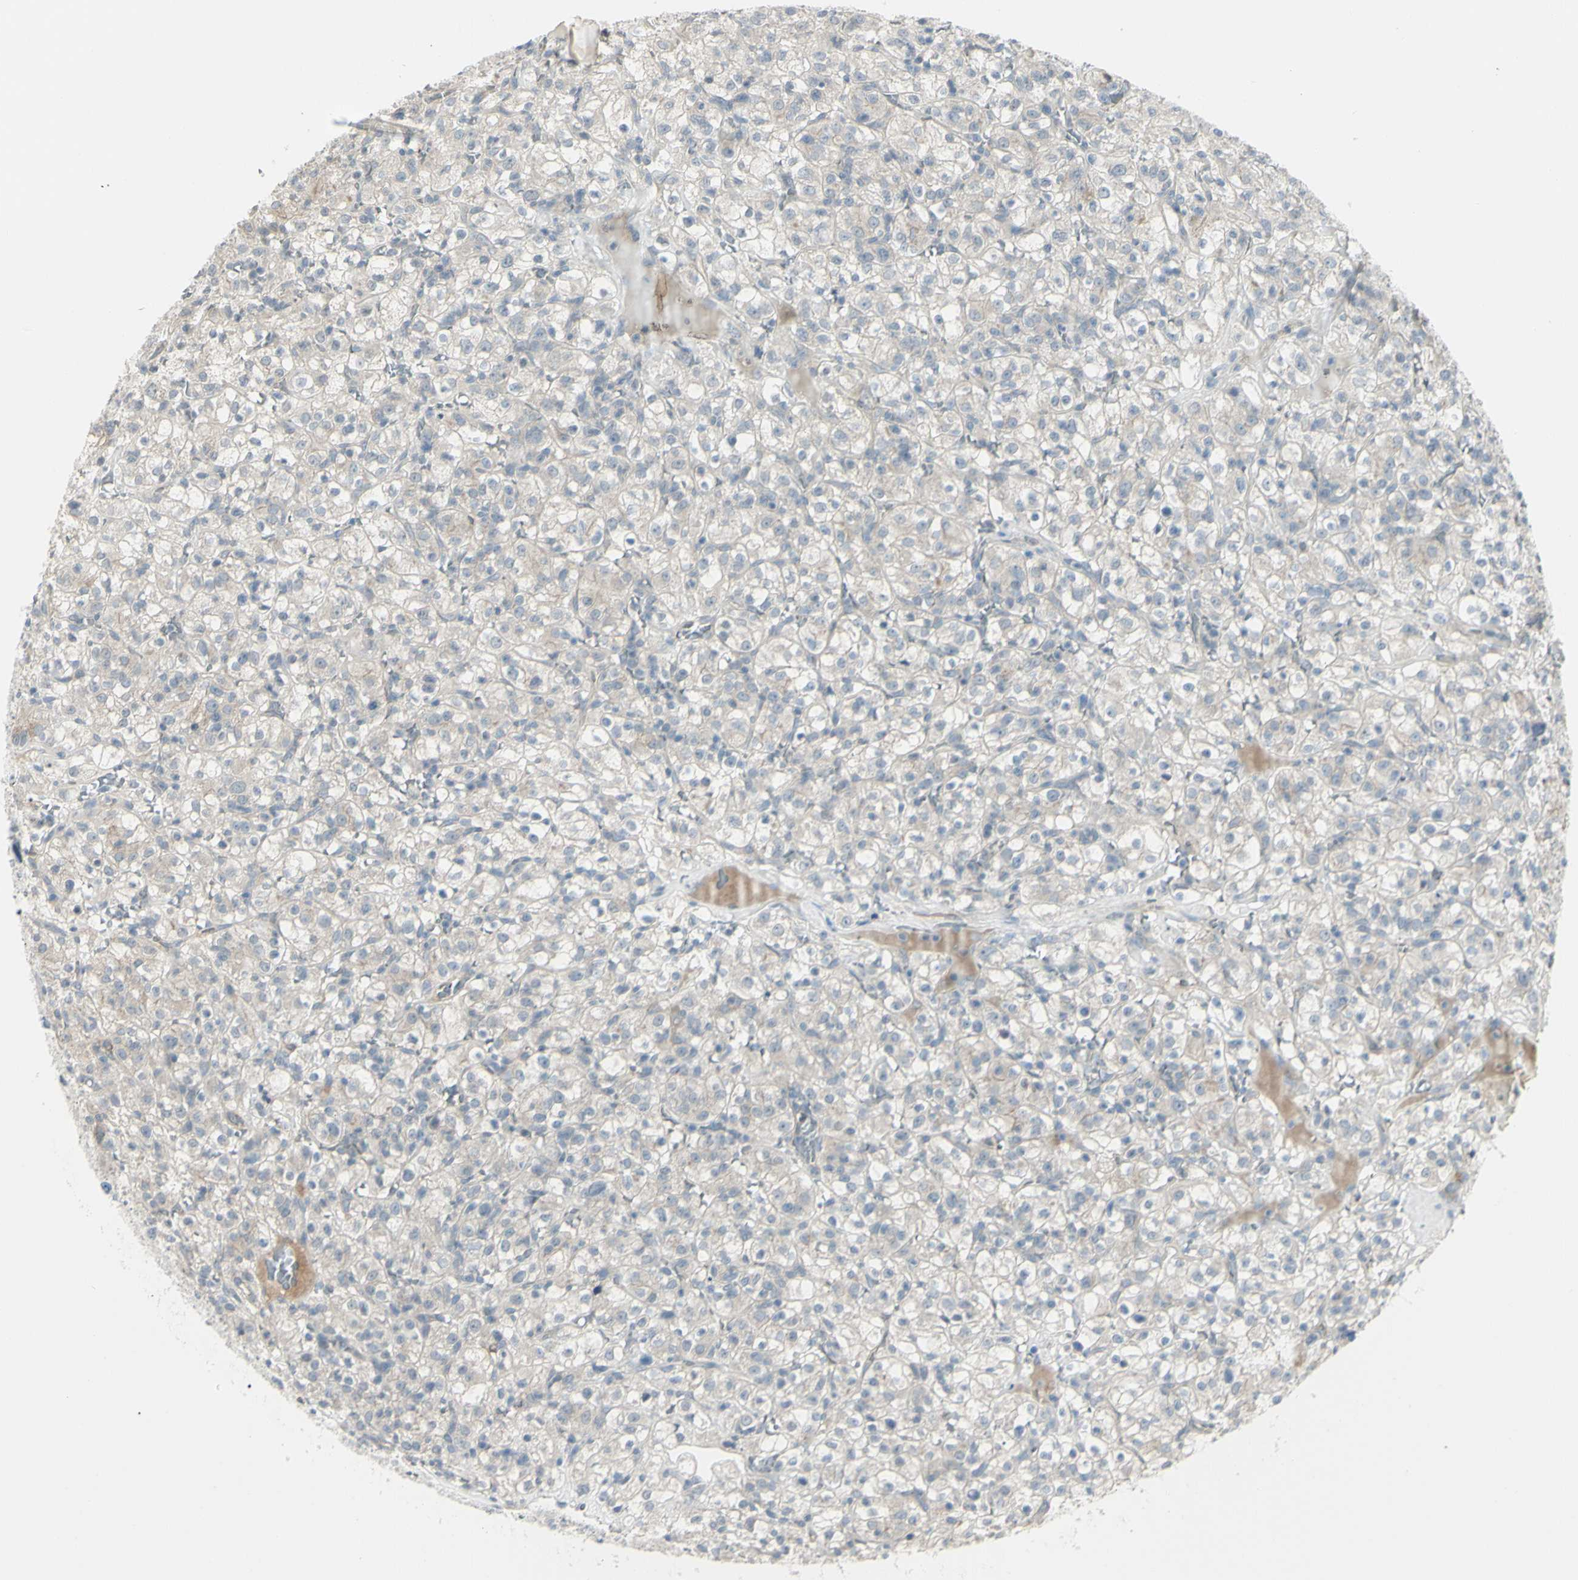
{"staining": {"intensity": "weak", "quantity": ">75%", "location": "cytoplasmic/membranous"}, "tissue": "renal cancer", "cell_type": "Tumor cells", "image_type": "cancer", "snomed": [{"axis": "morphology", "description": "Normal tissue, NOS"}, {"axis": "morphology", "description": "Adenocarcinoma, NOS"}, {"axis": "topography", "description": "Kidney"}], "caption": "Immunohistochemistry (DAB (3,3'-diaminobenzidine)) staining of human renal adenocarcinoma demonstrates weak cytoplasmic/membranous protein staining in approximately >75% of tumor cells.", "gene": "SH3GL2", "patient": {"sex": "female", "age": 72}}